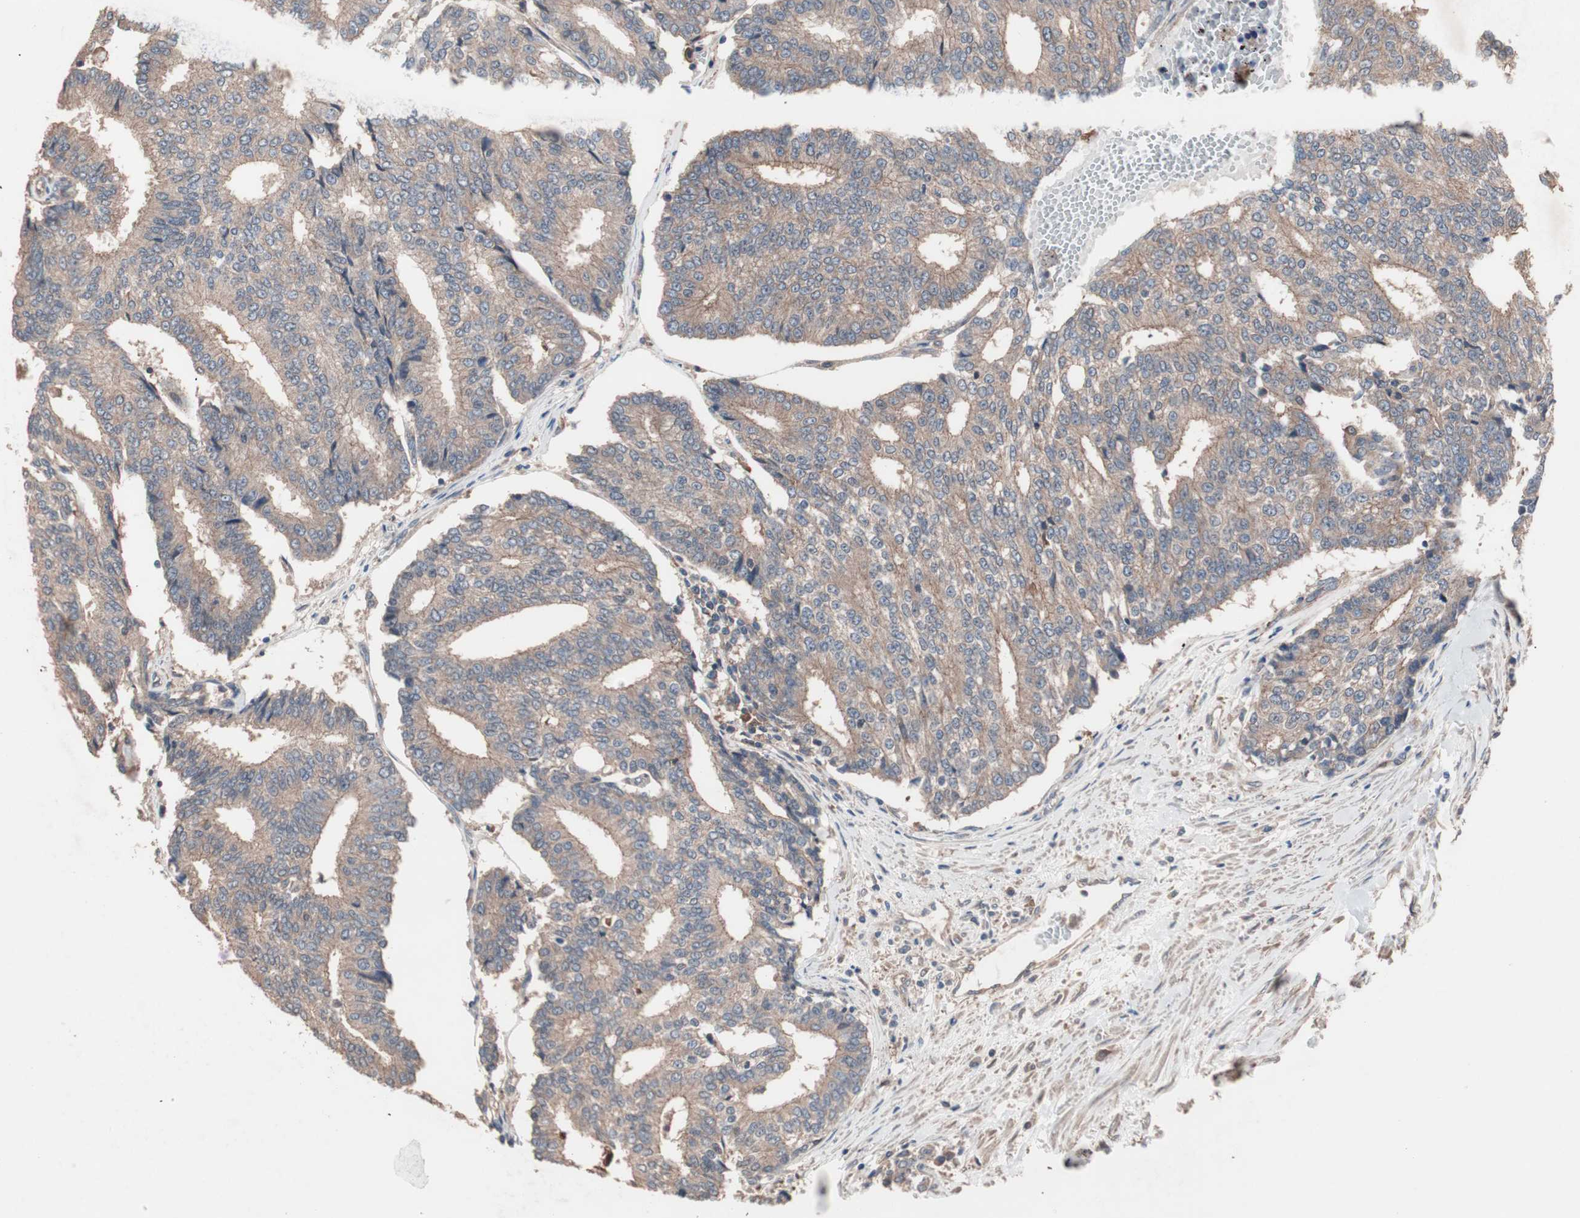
{"staining": {"intensity": "weak", "quantity": "25%-75%", "location": "cytoplasmic/membranous"}, "tissue": "prostate cancer", "cell_type": "Tumor cells", "image_type": "cancer", "snomed": [{"axis": "morphology", "description": "Adenocarcinoma, High grade"}, {"axis": "topography", "description": "Prostate"}], "caption": "DAB immunohistochemical staining of human prostate cancer exhibits weak cytoplasmic/membranous protein positivity in about 25%-75% of tumor cells. (Brightfield microscopy of DAB IHC at high magnification).", "gene": "ATG7", "patient": {"sex": "male", "age": 55}}